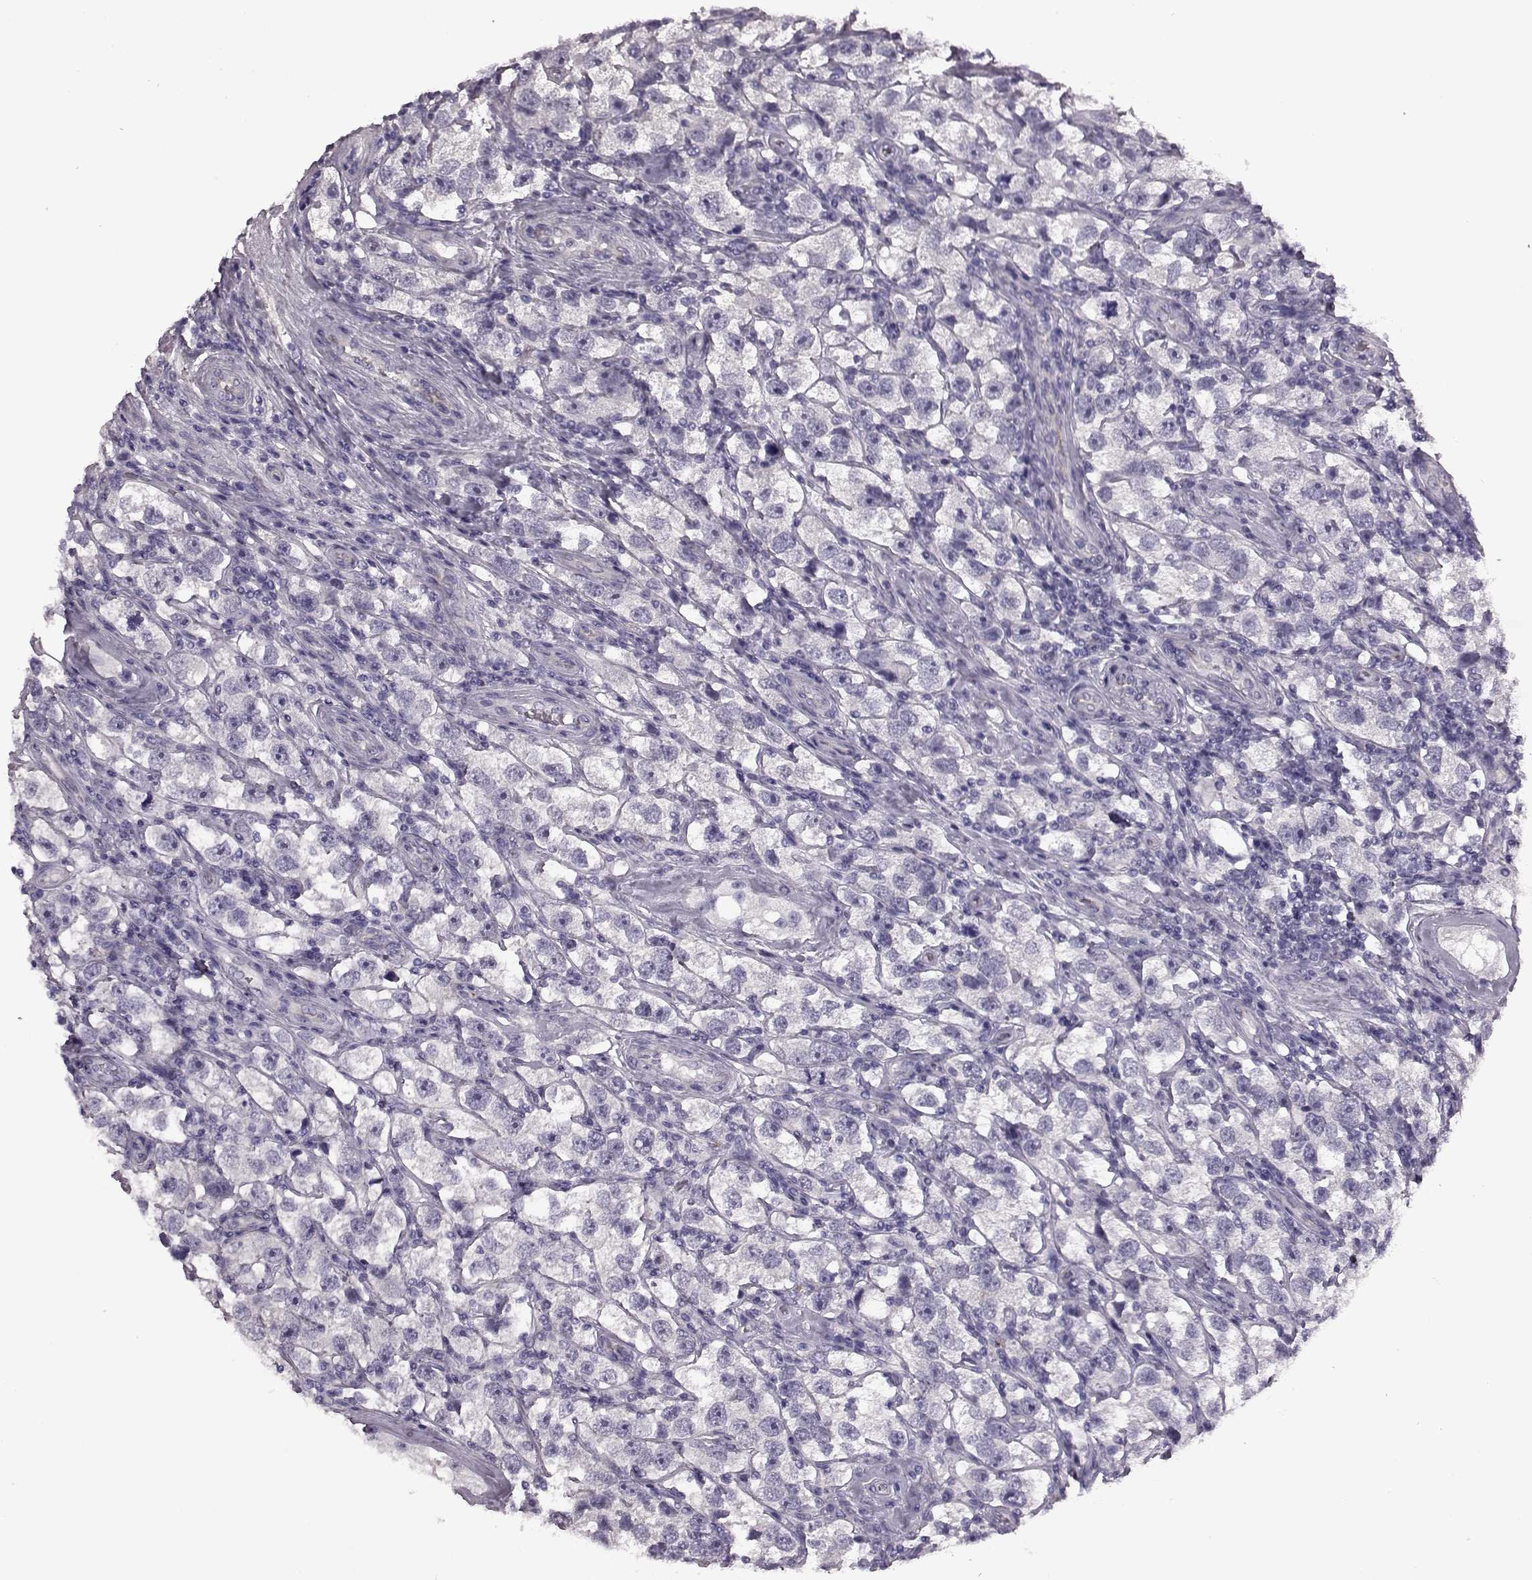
{"staining": {"intensity": "negative", "quantity": "none", "location": "none"}, "tissue": "testis cancer", "cell_type": "Tumor cells", "image_type": "cancer", "snomed": [{"axis": "morphology", "description": "Seminoma, NOS"}, {"axis": "topography", "description": "Testis"}], "caption": "Testis cancer (seminoma) stained for a protein using immunohistochemistry (IHC) displays no expression tumor cells.", "gene": "SNTG1", "patient": {"sex": "male", "age": 26}}